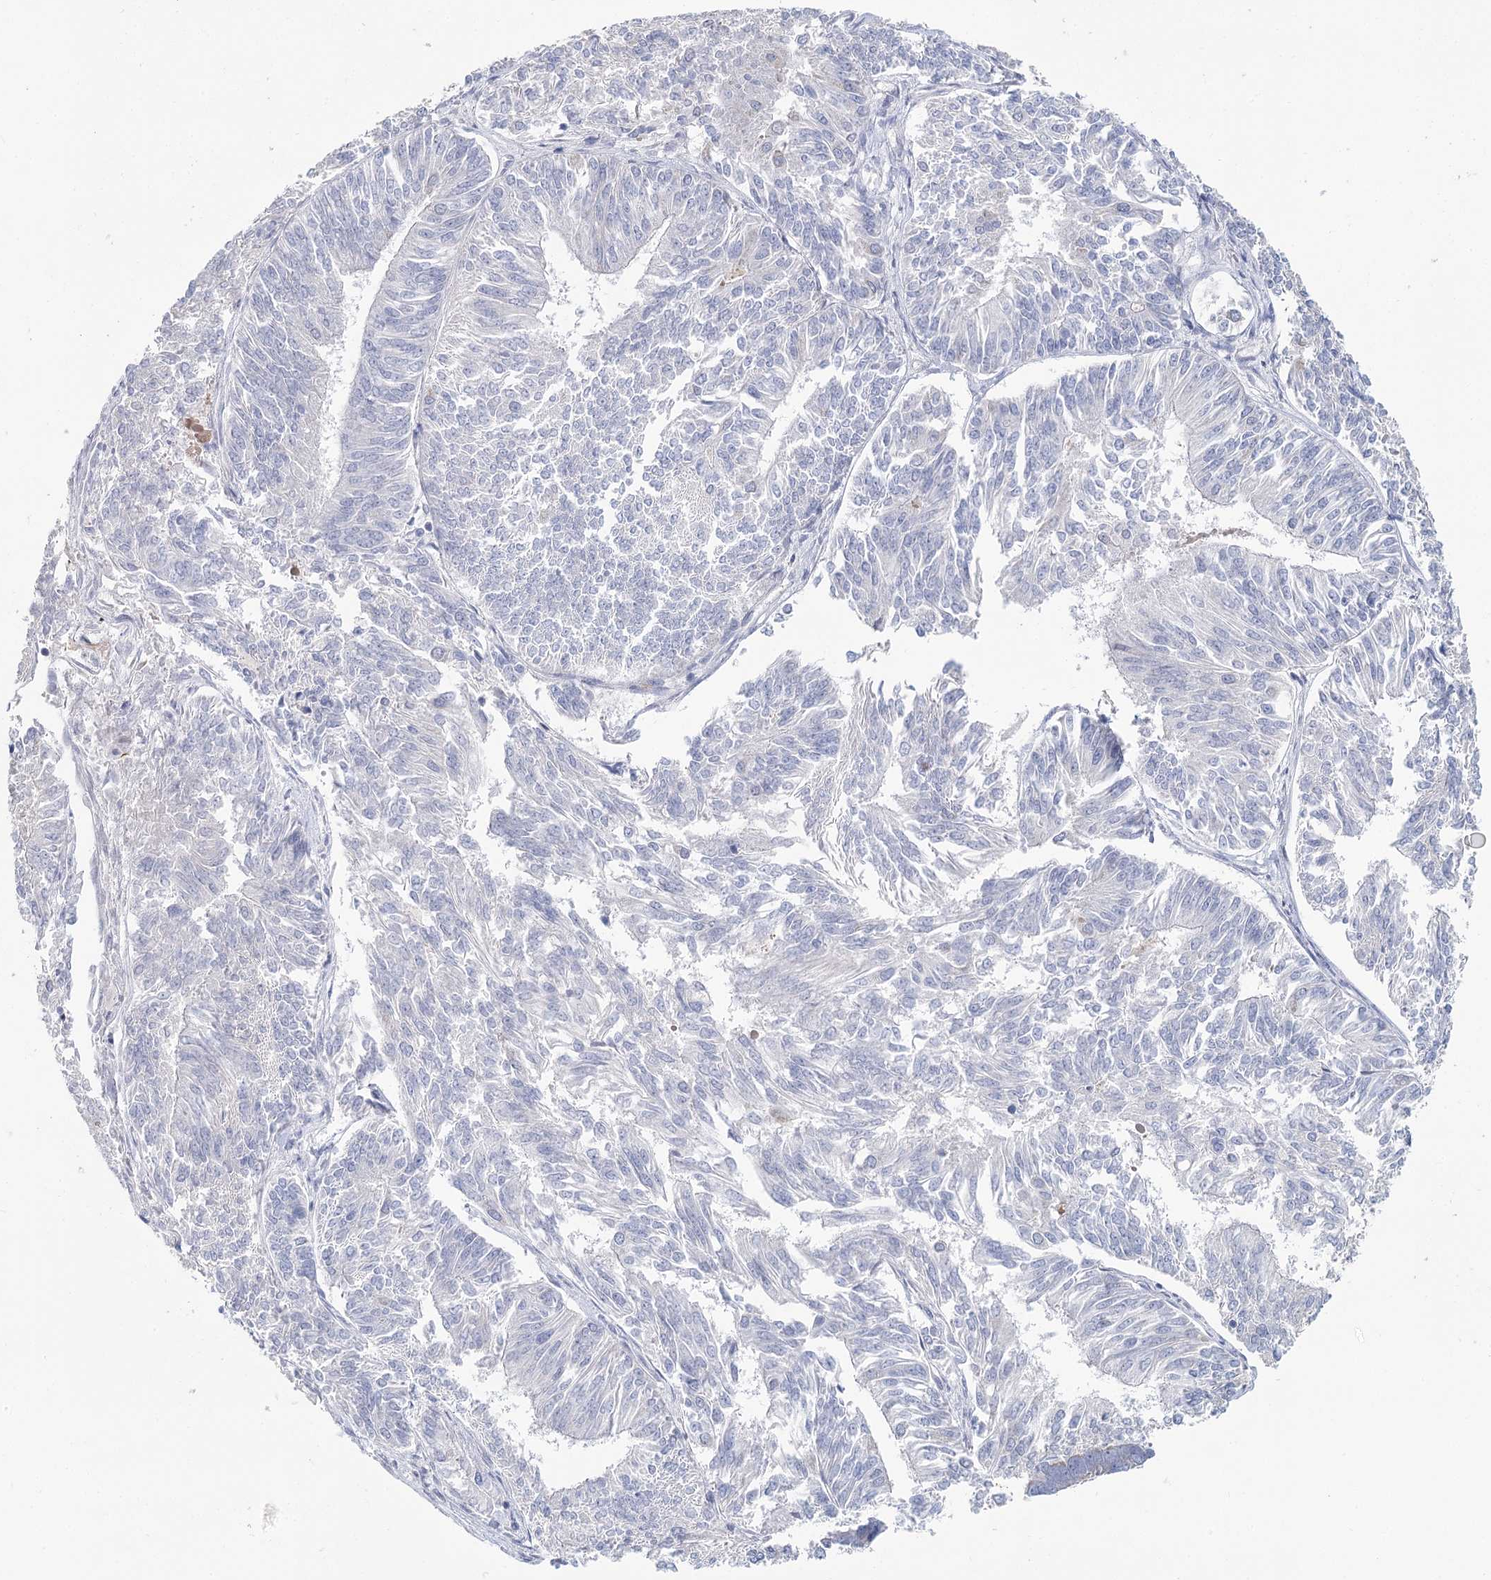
{"staining": {"intensity": "negative", "quantity": "none", "location": "none"}, "tissue": "endometrial cancer", "cell_type": "Tumor cells", "image_type": "cancer", "snomed": [{"axis": "morphology", "description": "Adenocarcinoma, NOS"}, {"axis": "topography", "description": "Endometrium"}], "caption": "IHC of human adenocarcinoma (endometrial) reveals no expression in tumor cells.", "gene": "ARHGAP44", "patient": {"sex": "female", "age": 58}}